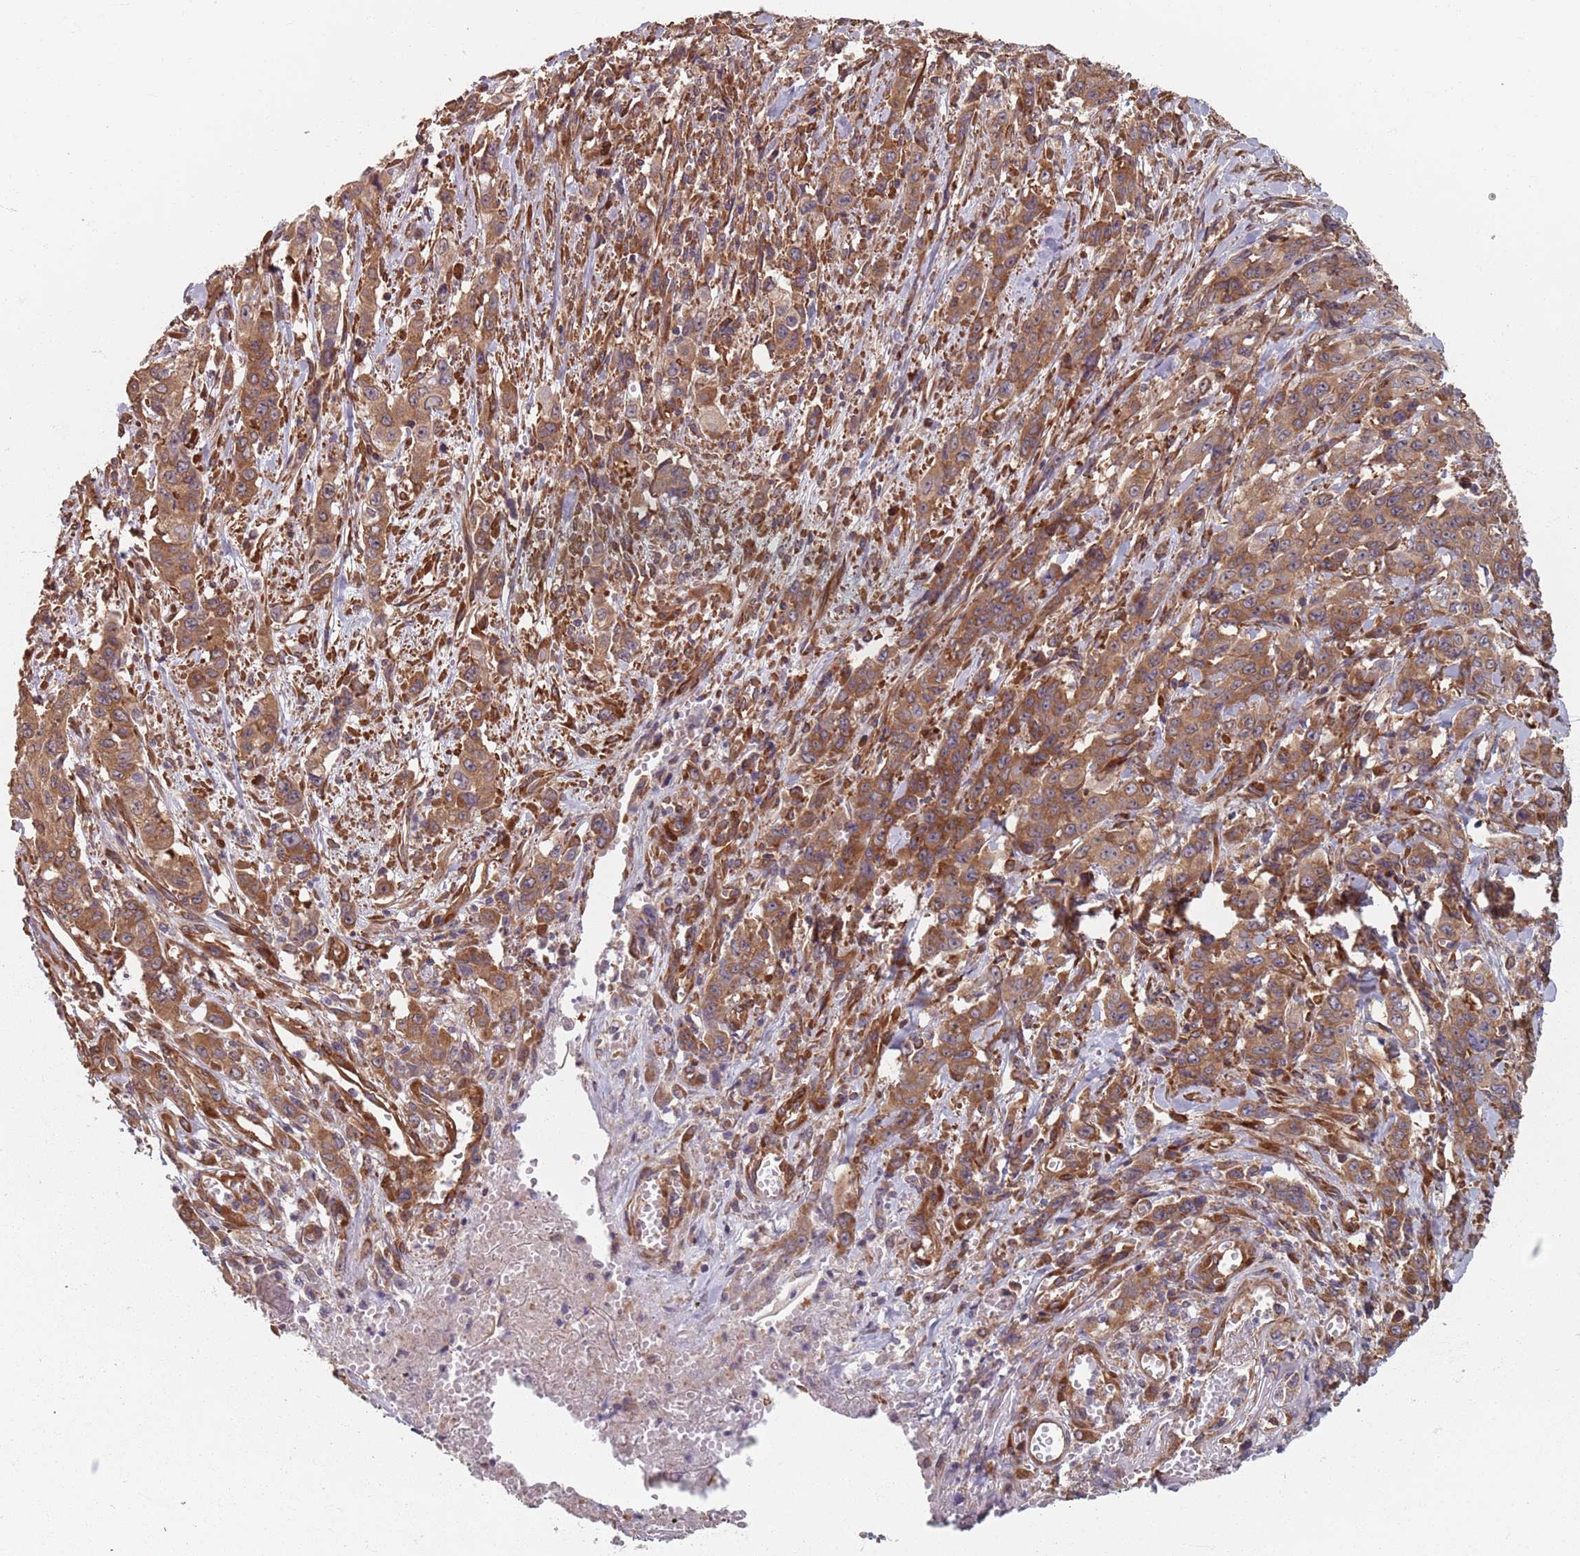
{"staining": {"intensity": "moderate", "quantity": ">75%", "location": "cytoplasmic/membranous"}, "tissue": "stomach cancer", "cell_type": "Tumor cells", "image_type": "cancer", "snomed": [{"axis": "morphology", "description": "Normal tissue, NOS"}, {"axis": "morphology", "description": "Adenocarcinoma, NOS"}, {"axis": "topography", "description": "Stomach"}], "caption": "Immunohistochemical staining of human stomach cancer (adenocarcinoma) shows moderate cytoplasmic/membranous protein positivity in about >75% of tumor cells.", "gene": "NOTCH3", "patient": {"sex": "female", "age": 64}}